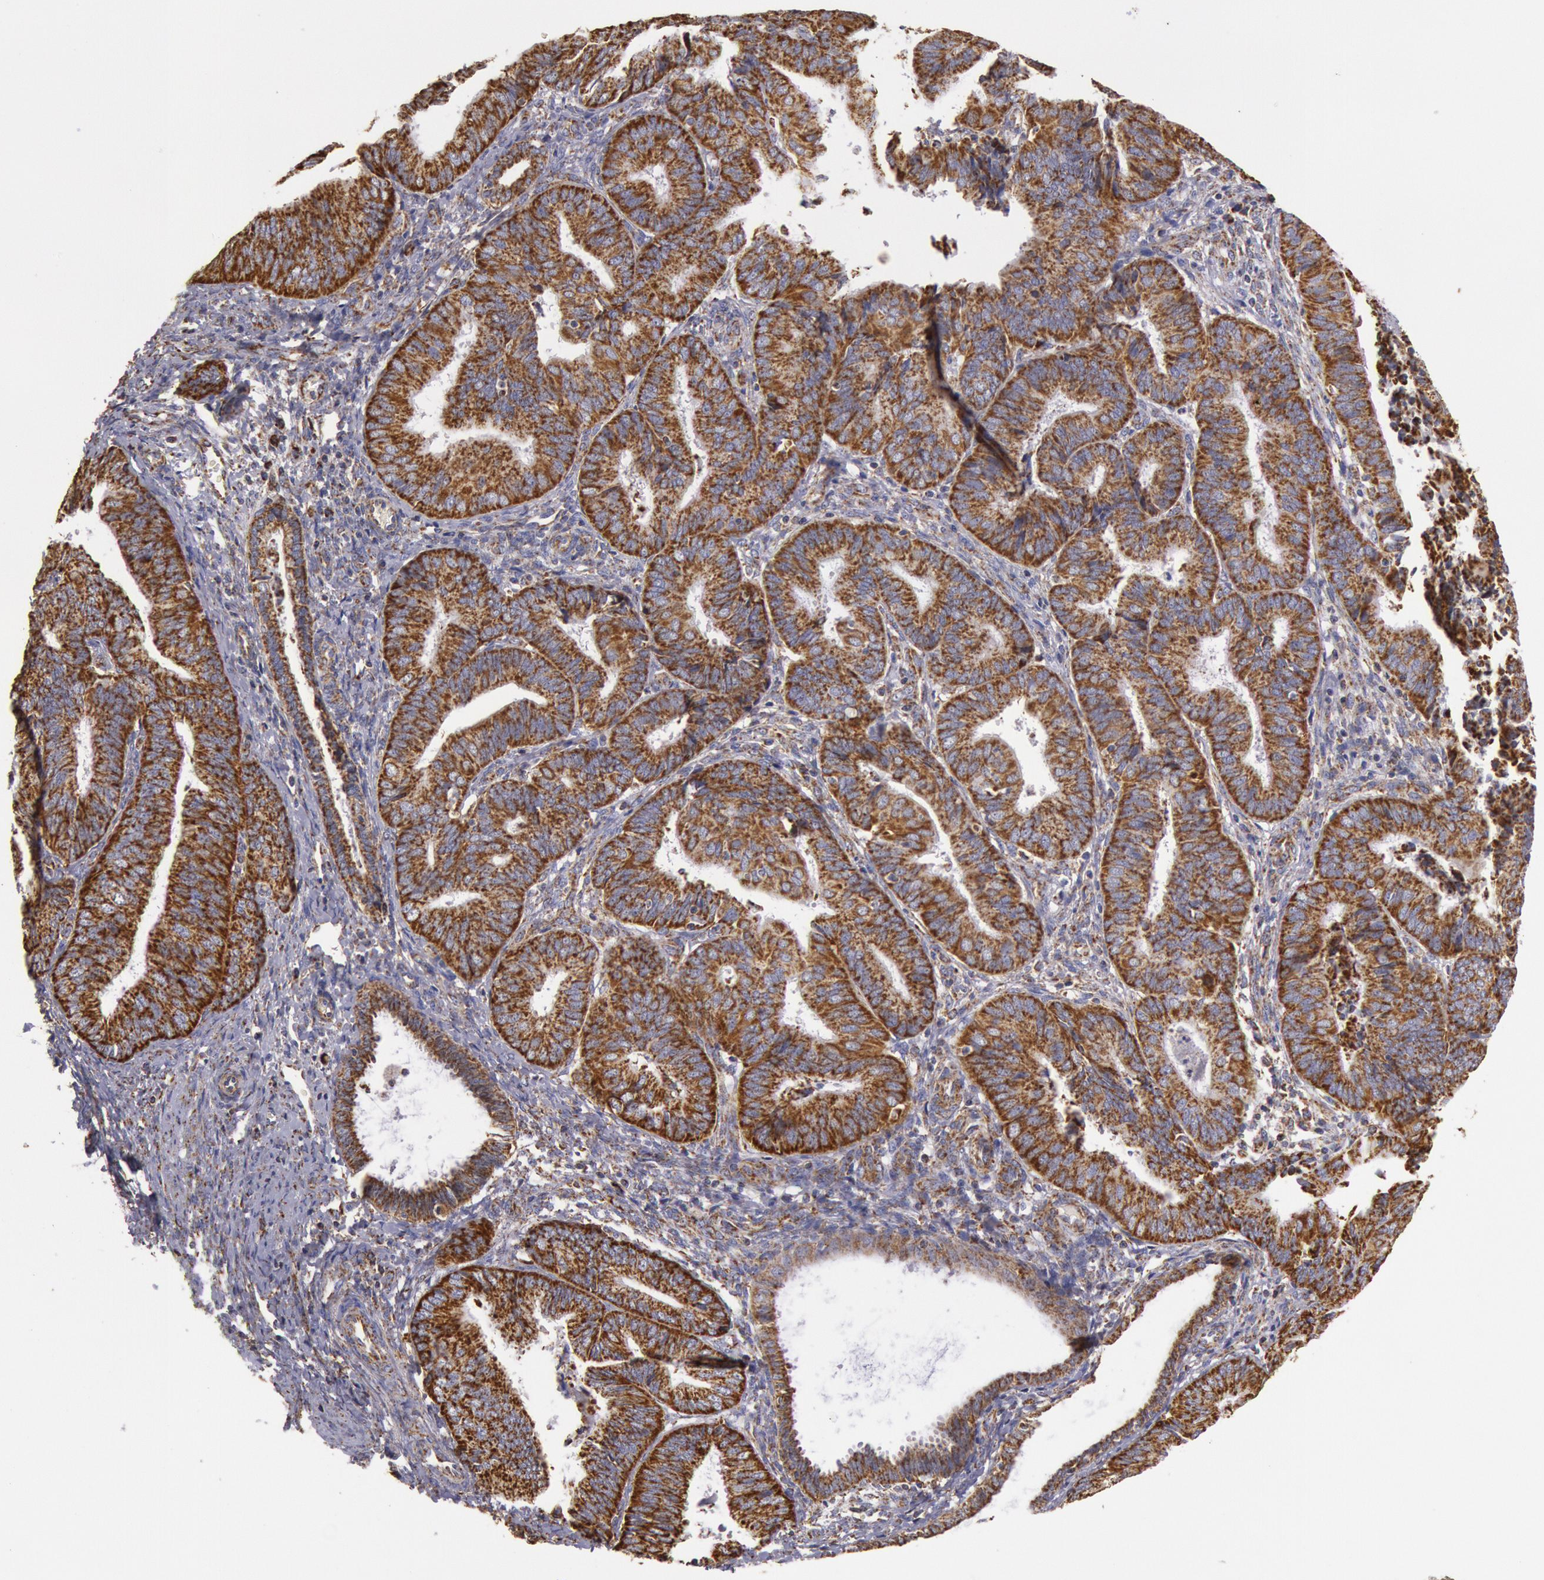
{"staining": {"intensity": "strong", "quantity": ">75%", "location": "cytoplasmic/membranous"}, "tissue": "endometrial cancer", "cell_type": "Tumor cells", "image_type": "cancer", "snomed": [{"axis": "morphology", "description": "Adenocarcinoma, NOS"}, {"axis": "topography", "description": "Endometrium"}], "caption": "About >75% of tumor cells in endometrial adenocarcinoma reveal strong cytoplasmic/membranous protein positivity as visualized by brown immunohistochemical staining.", "gene": "CYC1", "patient": {"sex": "female", "age": 63}}